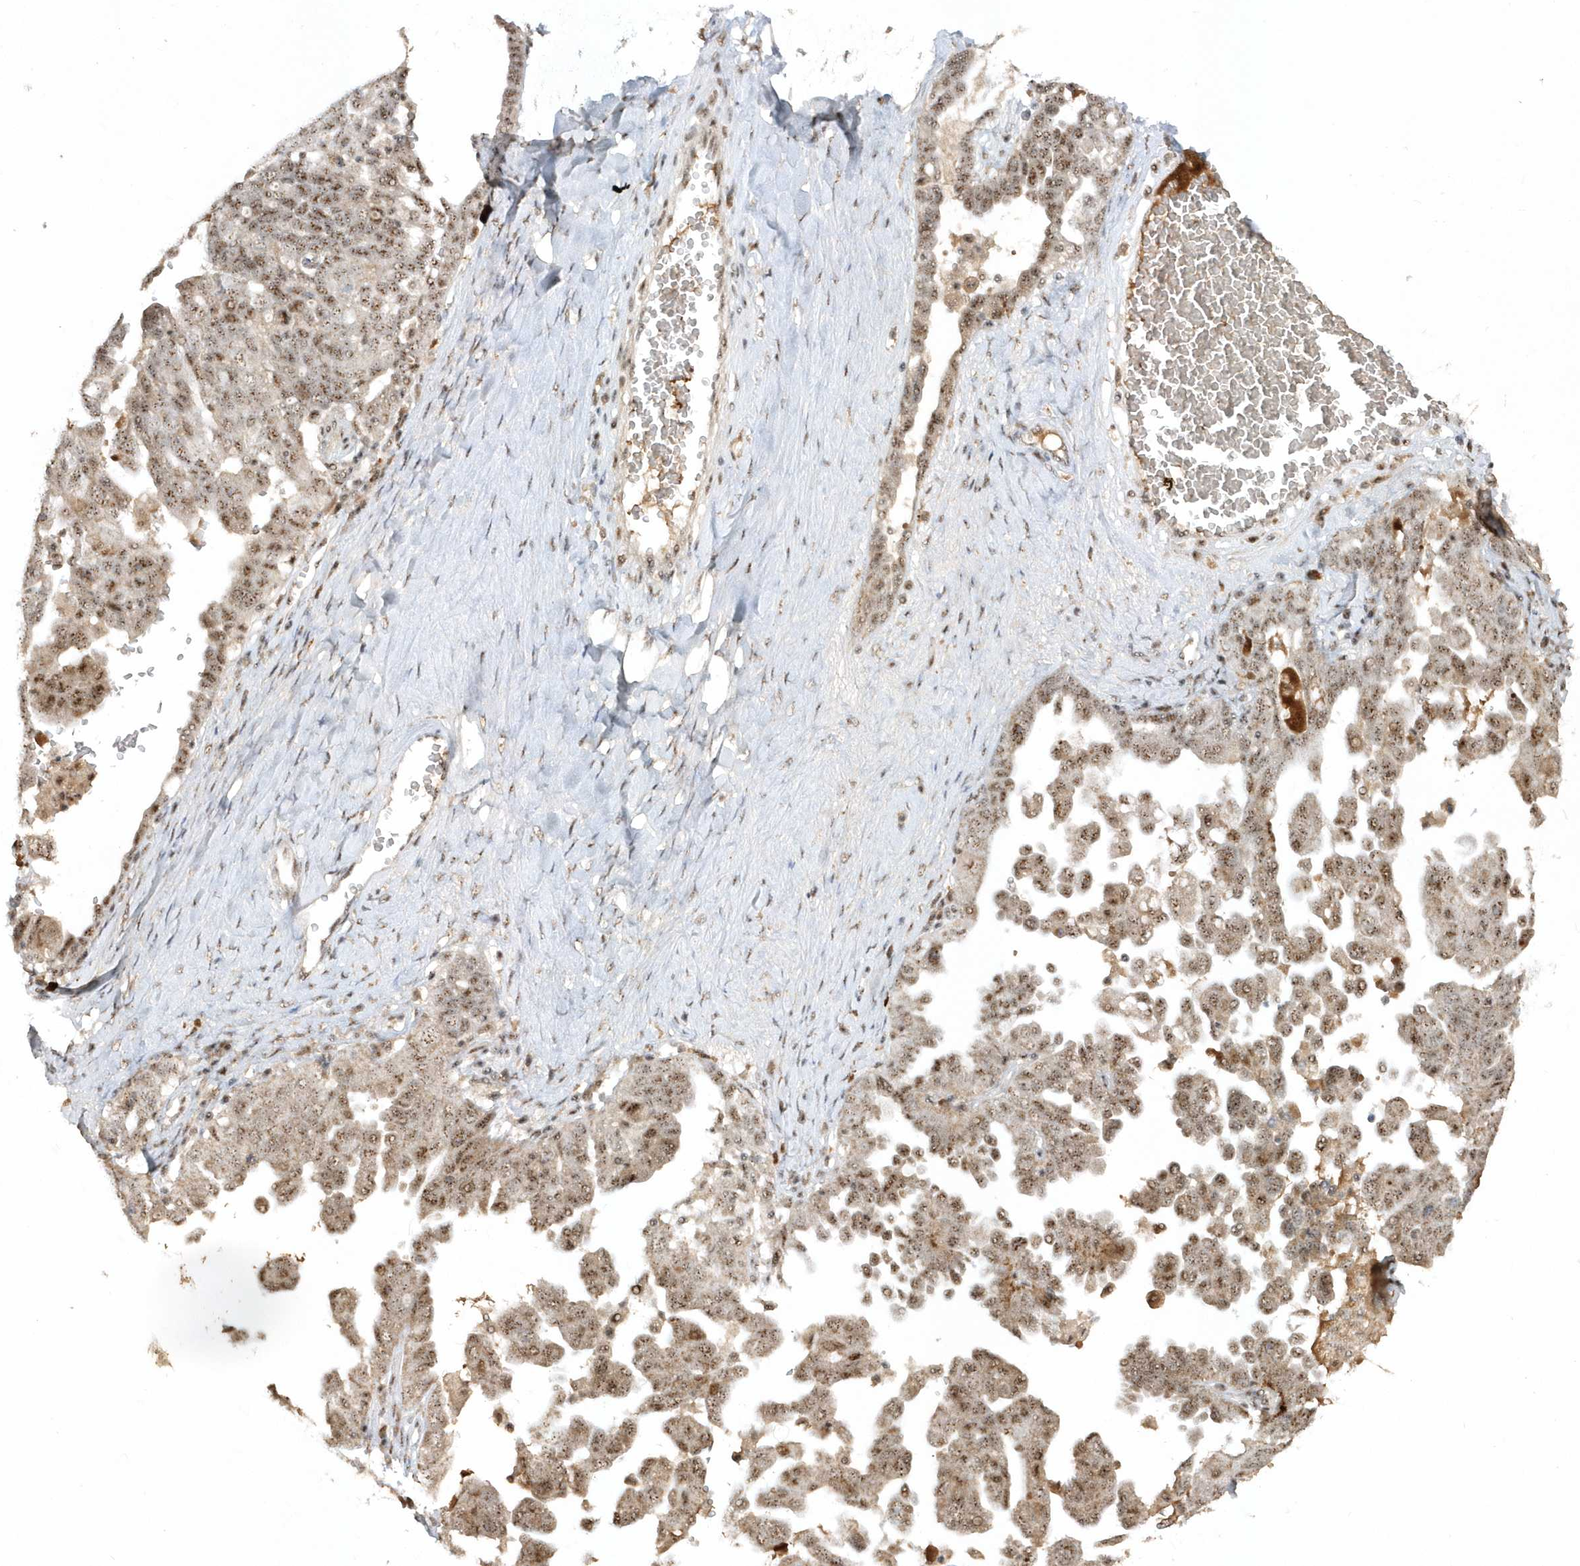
{"staining": {"intensity": "moderate", "quantity": ">75%", "location": "nuclear"}, "tissue": "ovarian cancer", "cell_type": "Tumor cells", "image_type": "cancer", "snomed": [{"axis": "morphology", "description": "Carcinoma, endometroid"}, {"axis": "topography", "description": "Ovary"}], "caption": "The photomicrograph reveals immunohistochemical staining of endometroid carcinoma (ovarian). There is moderate nuclear positivity is seen in about >75% of tumor cells.", "gene": "POLR3B", "patient": {"sex": "female", "age": 62}}